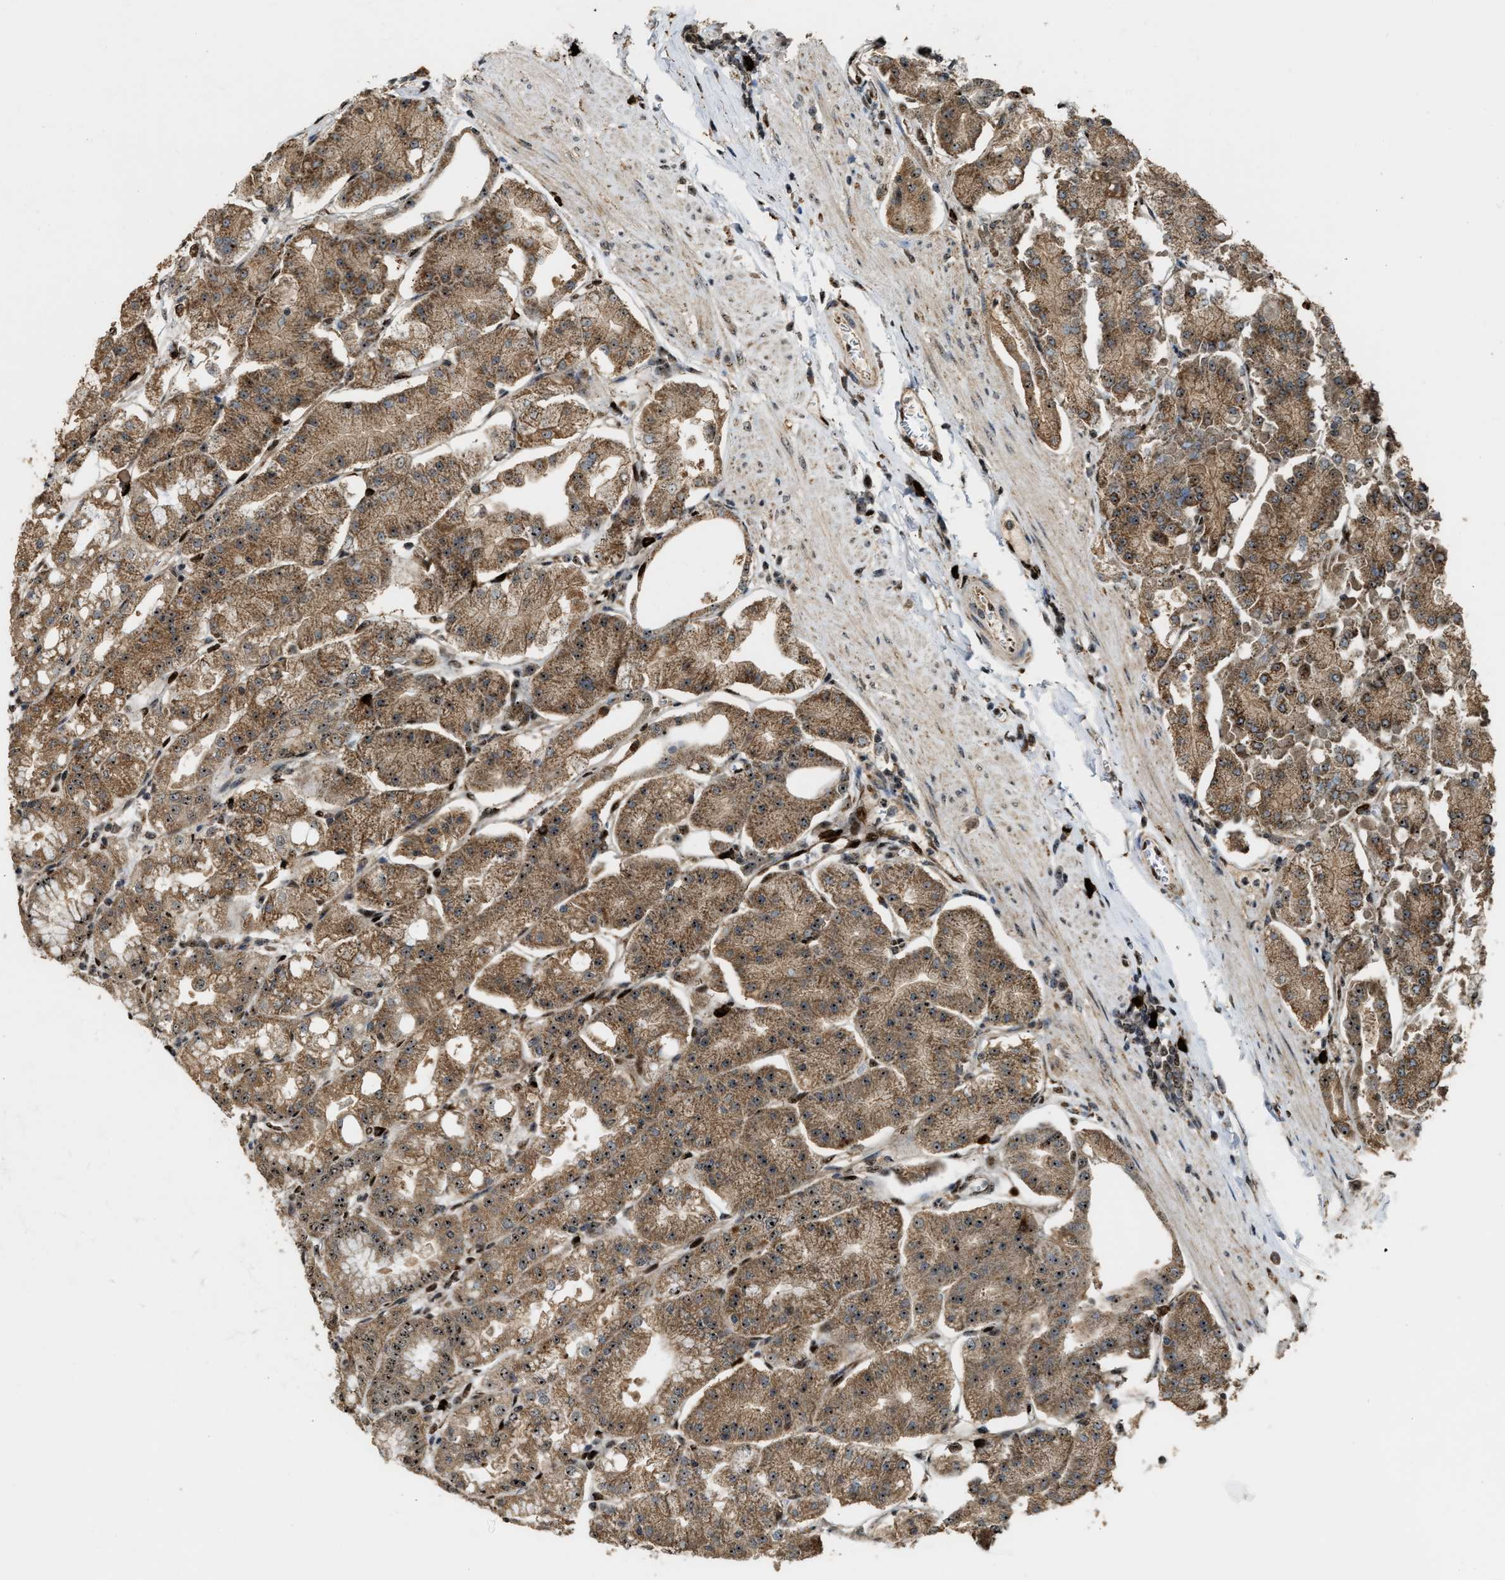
{"staining": {"intensity": "strong", "quantity": ">75%", "location": "cytoplasmic/membranous,nuclear"}, "tissue": "stomach", "cell_type": "Glandular cells", "image_type": "normal", "snomed": [{"axis": "morphology", "description": "Normal tissue, NOS"}, {"axis": "topography", "description": "Stomach, lower"}], "caption": "The photomicrograph demonstrates a brown stain indicating the presence of a protein in the cytoplasmic/membranous,nuclear of glandular cells in stomach.", "gene": "ZNF687", "patient": {"sex": "male", "age": 71}}